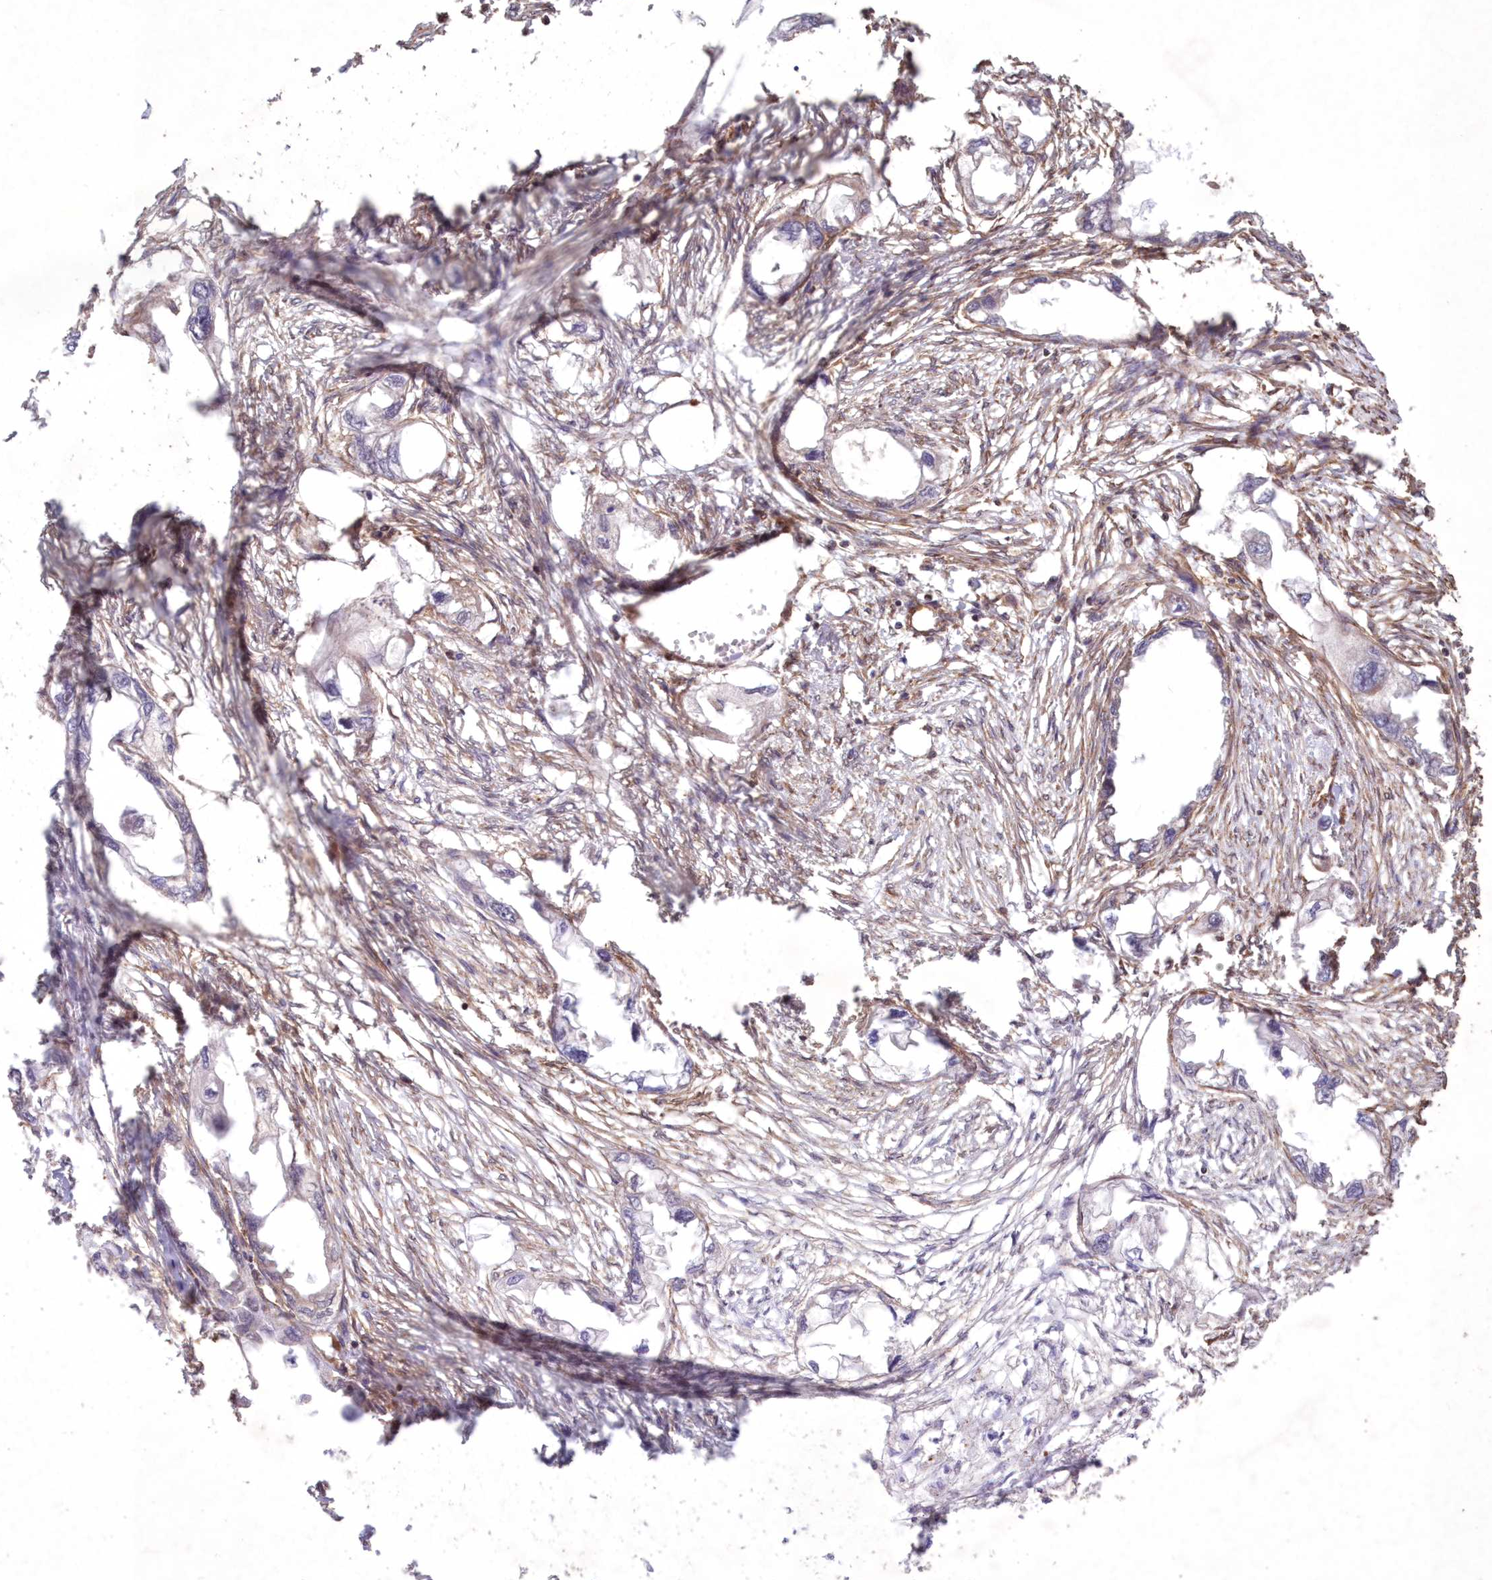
{"staining": {"intensity": "negative", "quantity": "none", "location": "none"}, "tissue": "endometrial cancer", "cell_type": "Tumor cells", "image_type": "cancer", "snomed": [{"axis": "morphology", "description": "Adenocarcinoma, NOS"}, {"axis": "morphology", "description": "Adenocarcinoma, metastatic, NOS"}, {"axis": "topography", "description": "Adipose tissue"}, {"axis": "topography", "description": "Endometrium"}], "caption": "Immunohistochemistry (IHC) photomicrograph of neoplastic tissue: metastatic adenocarcinoma (endometrial) stained with DAB displays no significant protein staining in tumor cells. Nuclei are stained in blue.", "gene": "TMEM139", "patient": {"sex": "female", "age": 67}}